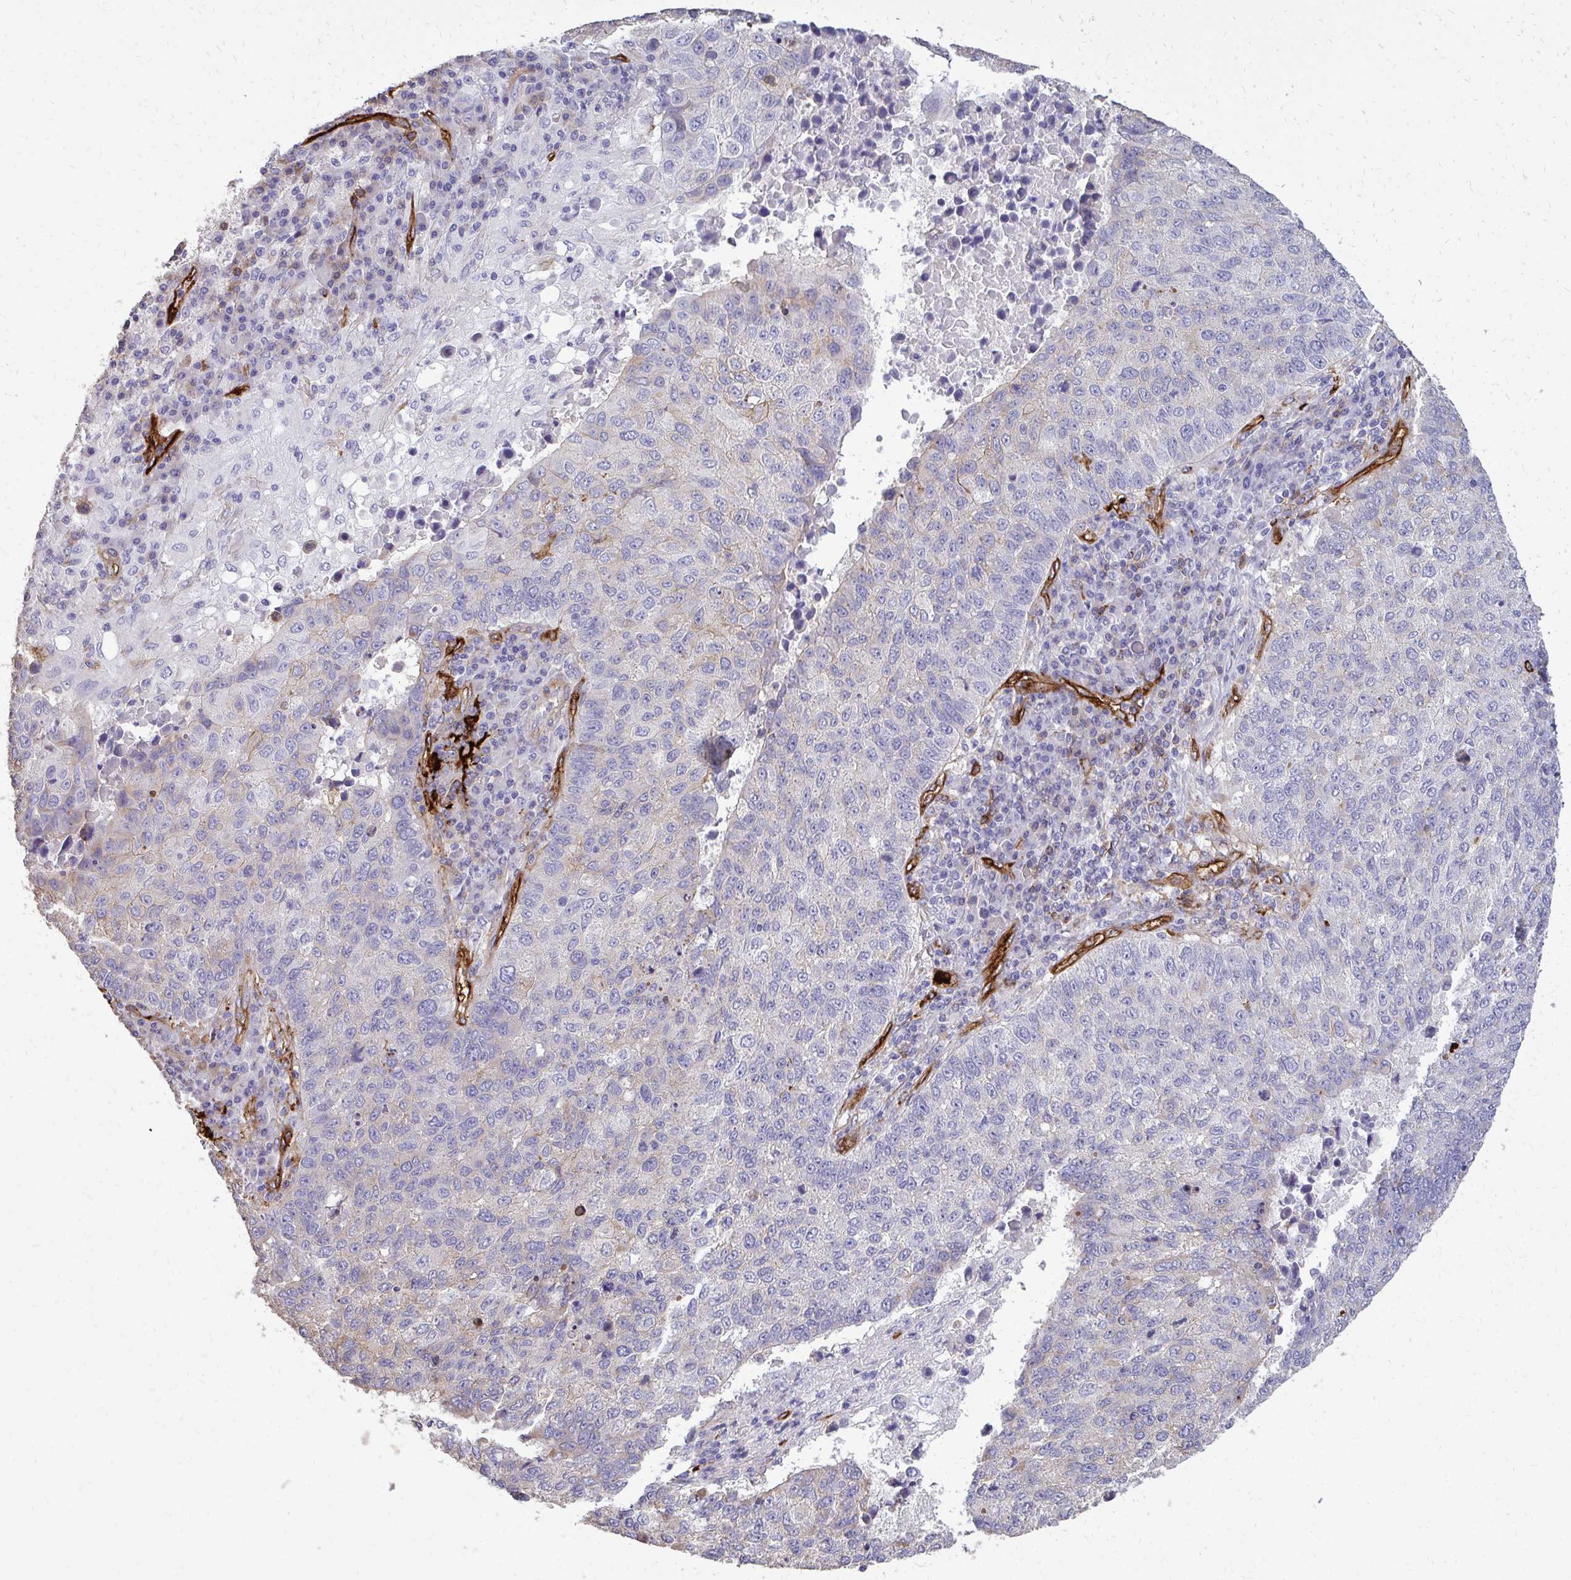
{"staining": {"intensity": "negative", "quantity": "none", "location": "none"}, "tissue": "lung cancer", "cell_type": "Tumor cells", "image_type": "cancer", "snomed": [{"axis": "morphology", "description": "Squamous cell carcinoma, NOS"}, {"axis": "topography", "description": "Lung"}], "caption": "Tumor cells show no significant protein positivity in squamous cell carcinoma (lung).", "gene": "MARCKSL1", "patient": {"sex": "male", "age": 73}}